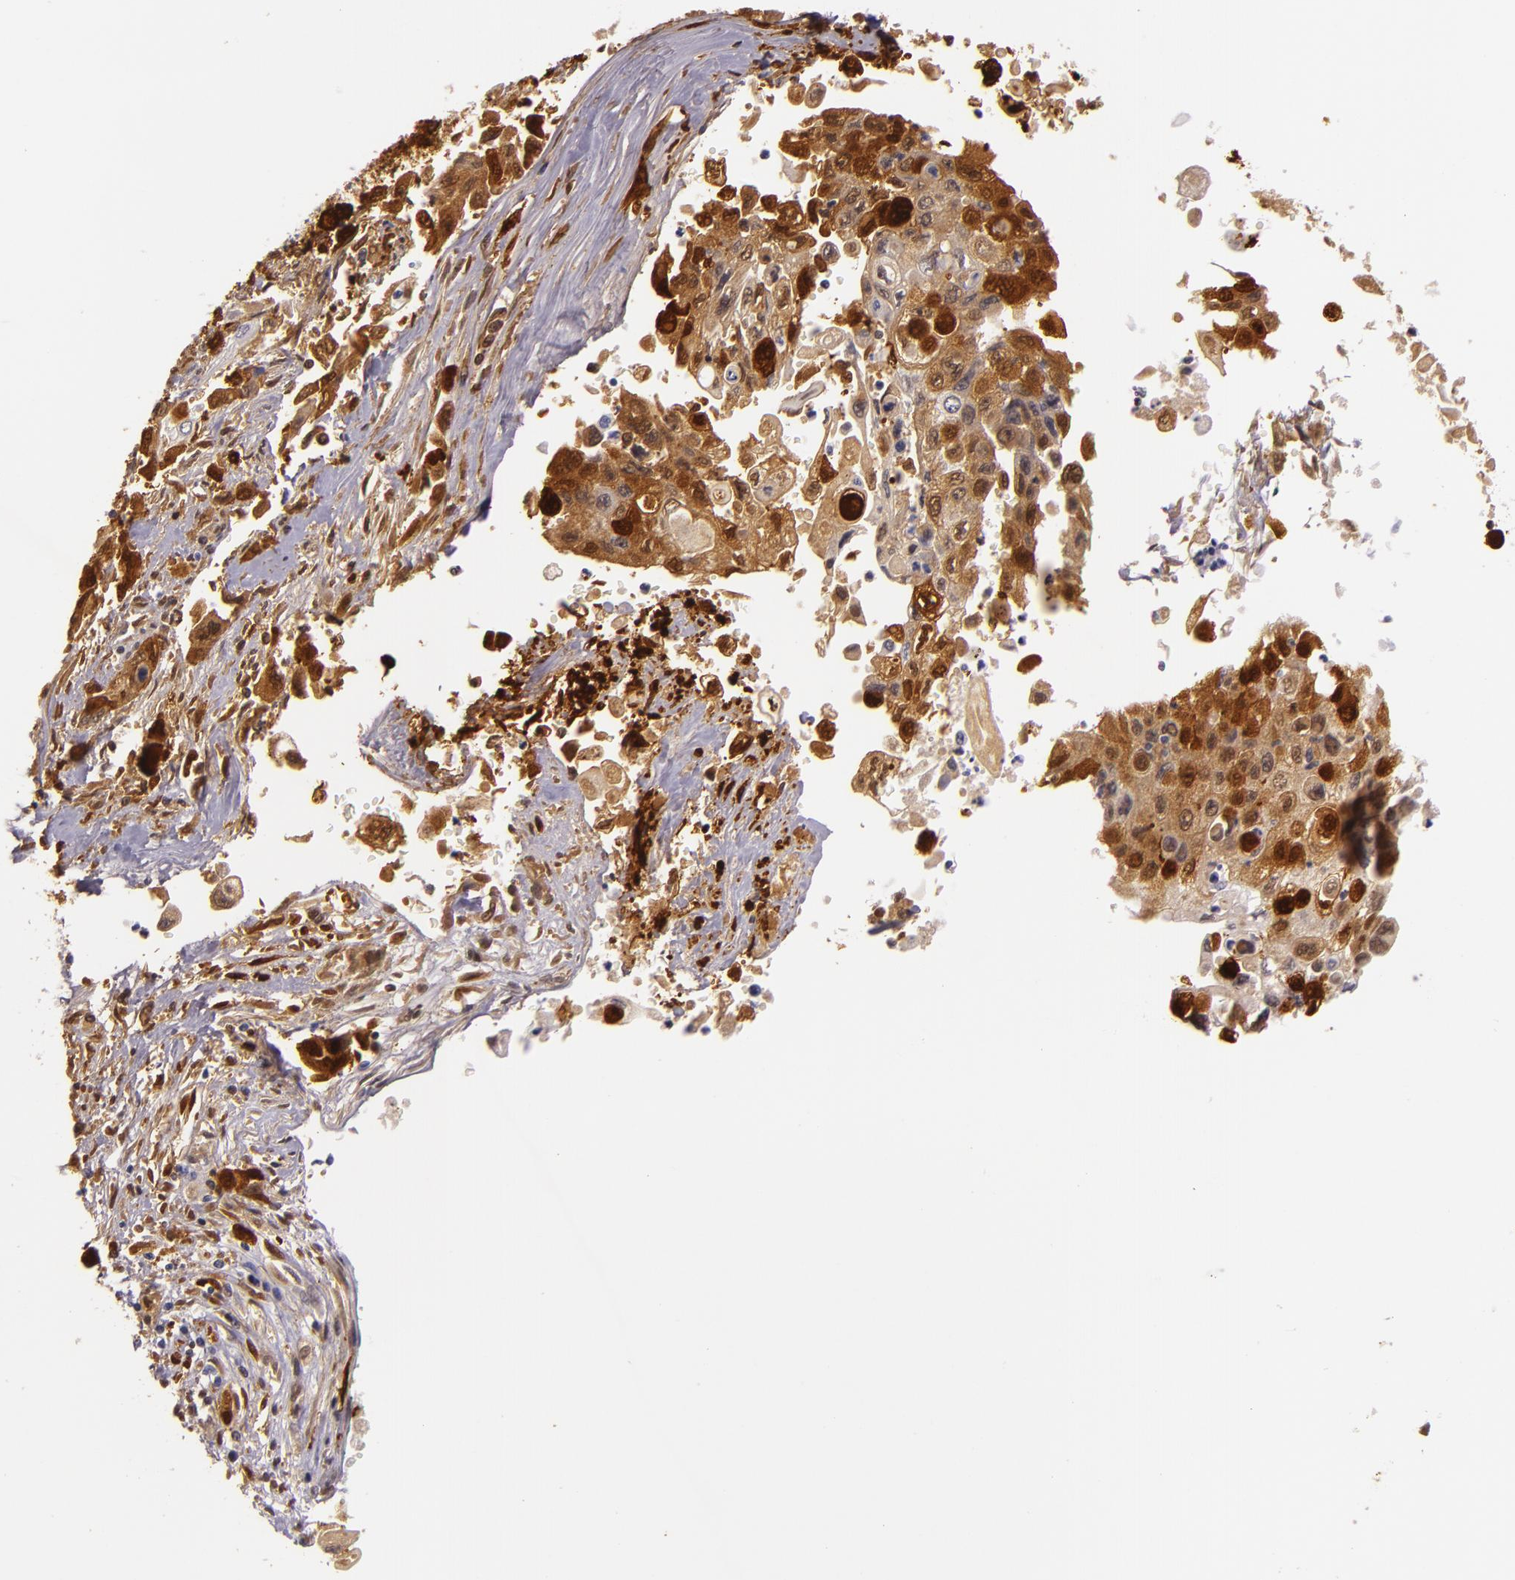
{"staining": {"intensity": "strong", "quantity": ">75%", "location": "cytoplasmic/membranous,nuclear"}, "tissue": "pancreatic cancer", "cell_type": "Tumor cells", "image_type": "cancer", "snomed": [{"axis": "morphology", "description": "Adenocarcinoma, NOS"}, {"axis": "topography", "description": "Pancreas"}], "caption": "IHC of pancreatic adenocarcinoma exhibits high levels of strong cytoplasmic/membranous and nuclear positivity in about >75% of tumor cells.", "gene": "MT1A", "patient": {"sex": "male", "age": 70}}